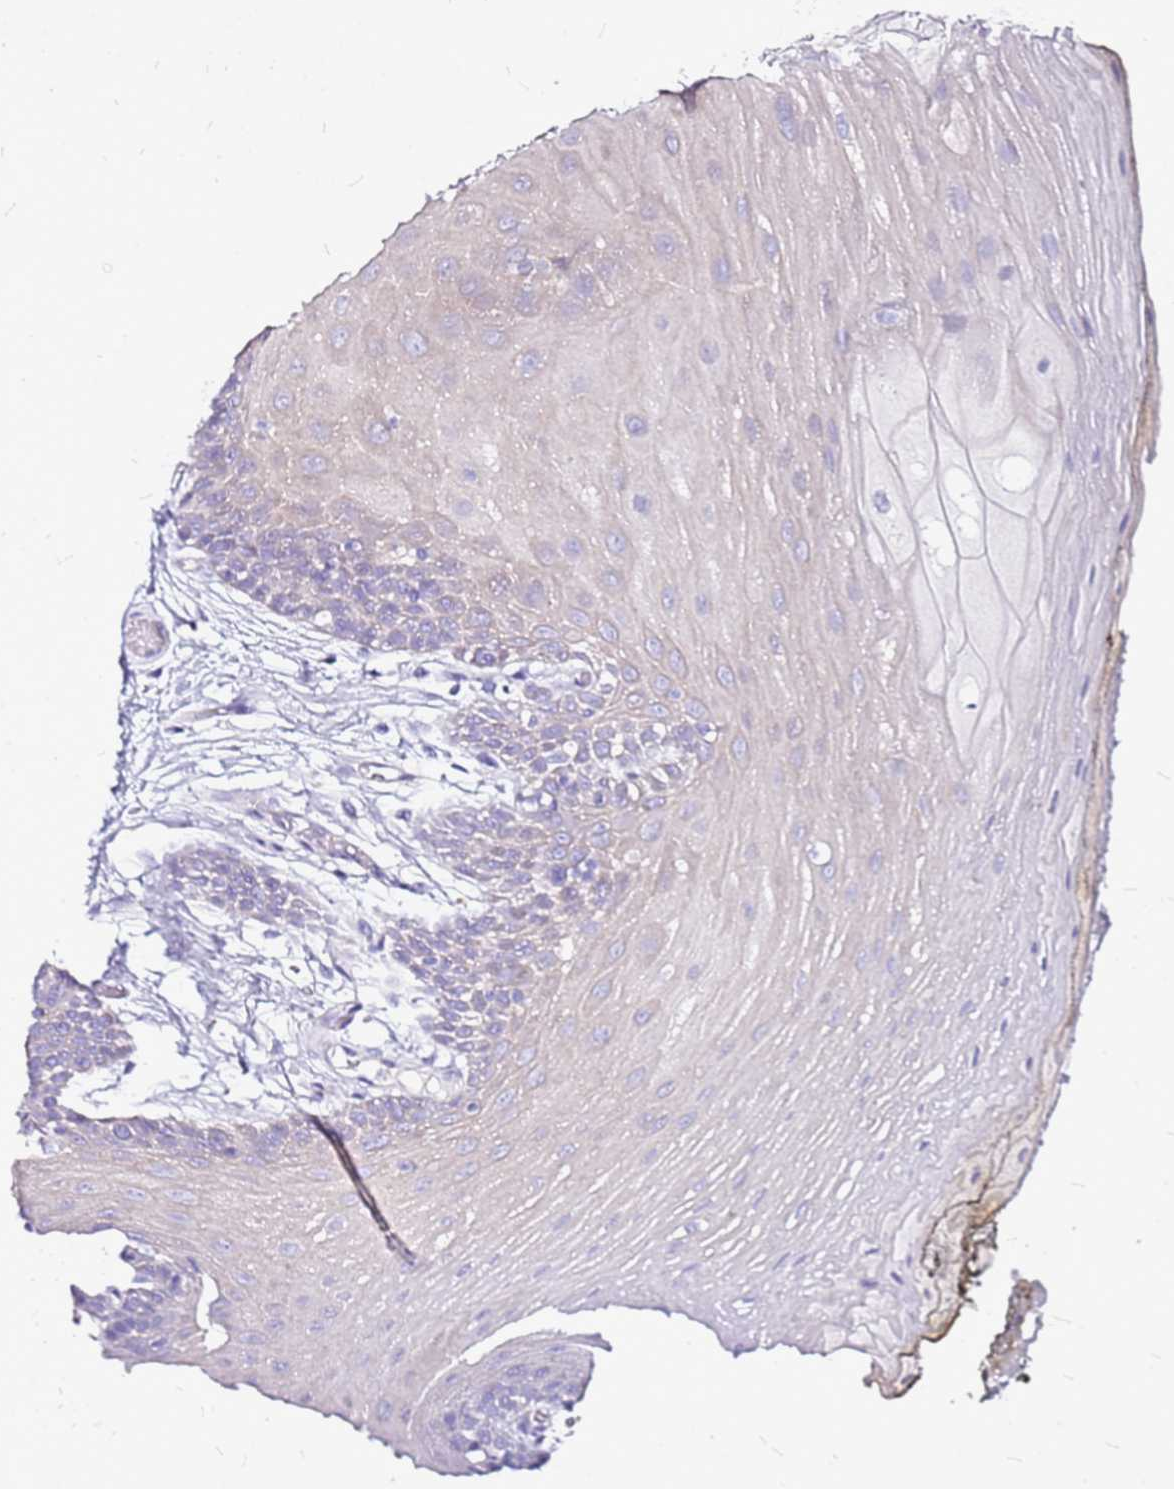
{"staining": {"intensity": "weak", "quantity": "<25%", "location": "cytoplasmic/membranous"}, "tissue": "oral mucosa", "cell_type": "Squamous epithelial cells", "image_type": "normal", "snomed": [{"axis": "morphology", "description": "Normal tissue, NOS"}, {"axis": "morphology", "description": "Squamous cell carcinoma, NOS"}, {"axis": "topography", "description": "Oral tissue"}, {"axis": "topography", "description": "Head-Neck"}], "caption": "Protein analysis of normal oral mucosa exhibits no significant expression in squamous epithelial cells. The staining was performed using DAB (3,3'-diaminobenzidine) to visualize the protein expression in brown, while the nuclei were stained in blue with hematoxylin (Magnification: 20x).", "gene": "CASD1", "patient": {"sex": "female", "age": 81}}